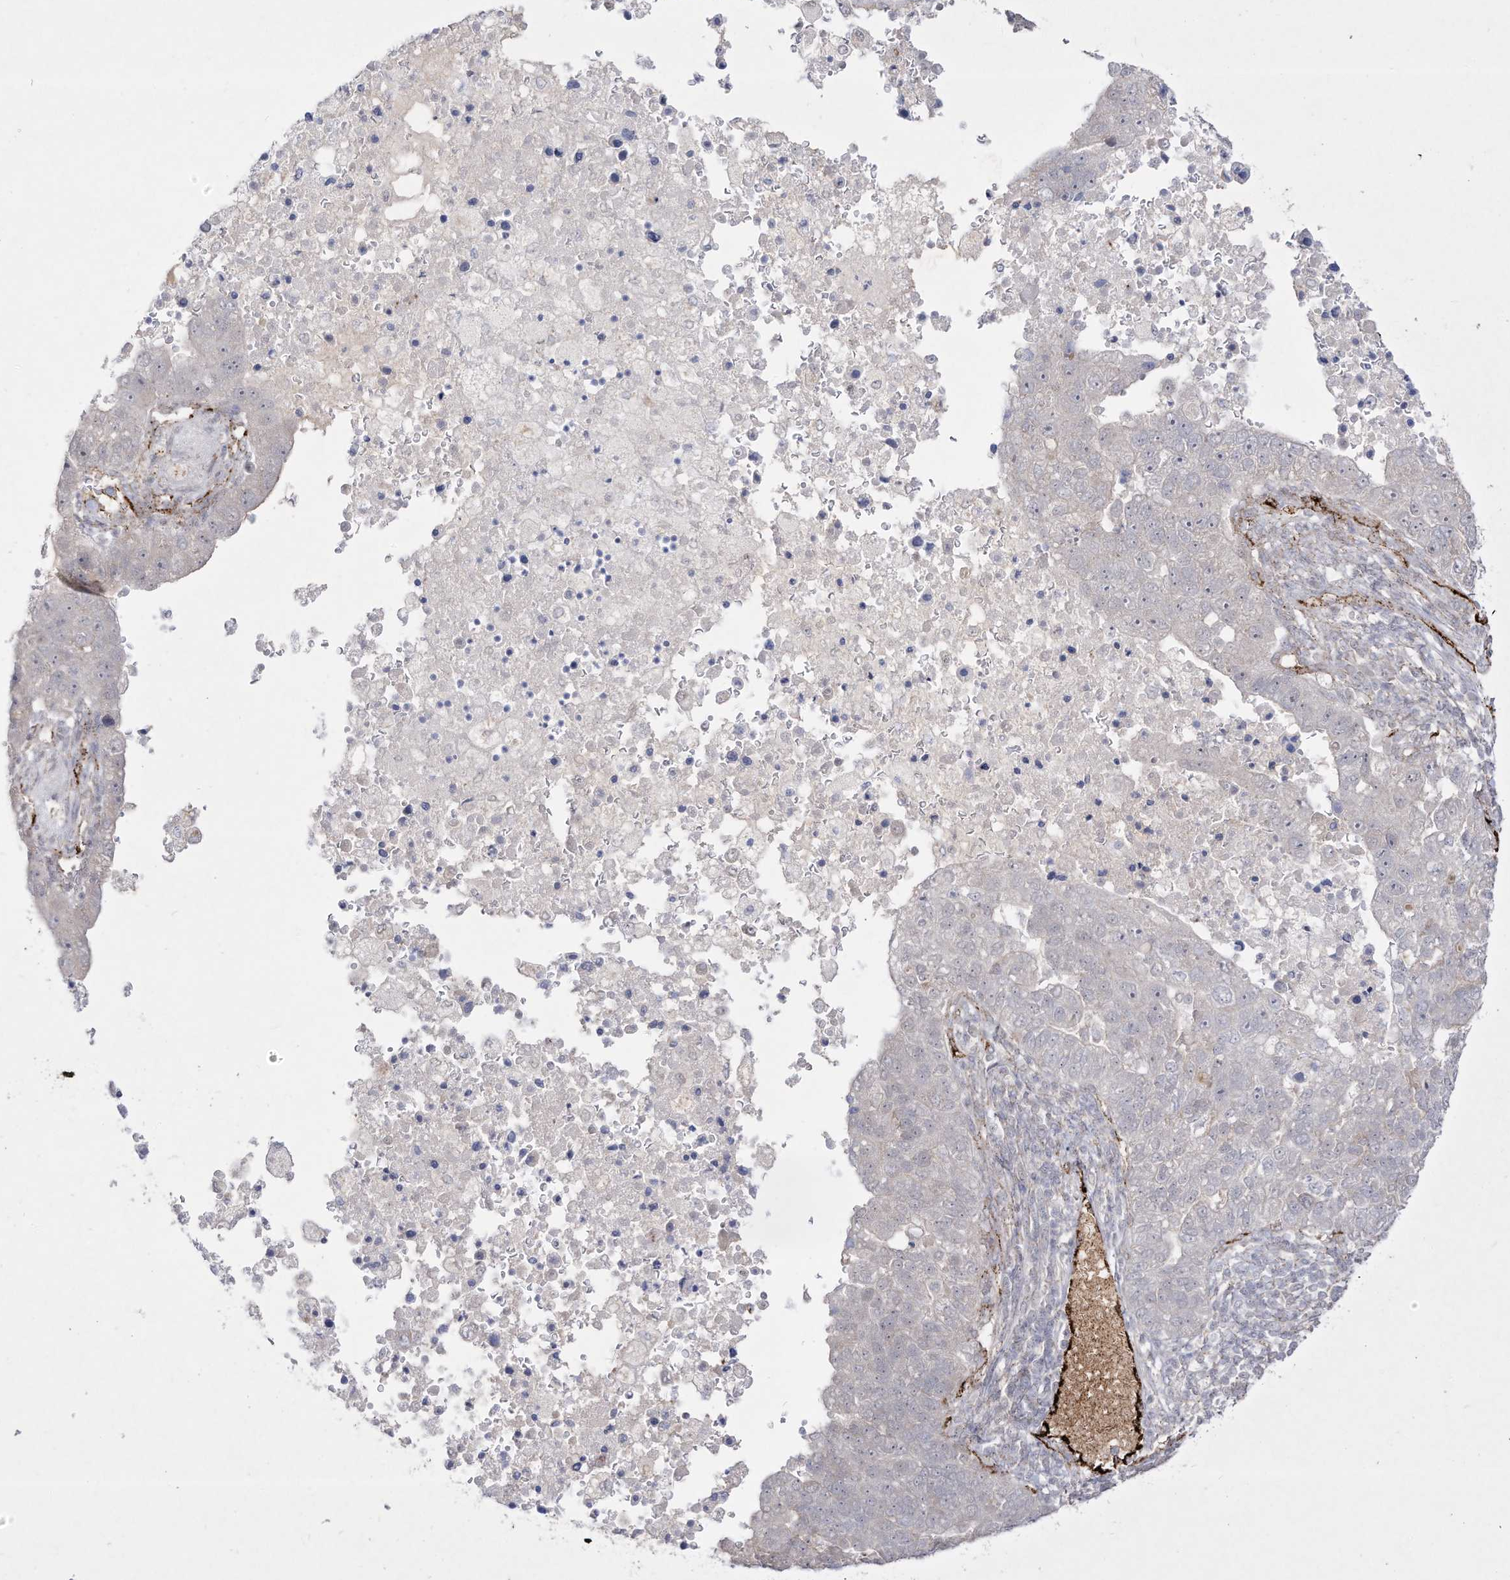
{"staining": {"intensity": "negative", "quantity": "none", "location": "none"}, "tissue": "pancreatic cancer", "cell_type": "Tumor cells", "image_type": "cancer", "snomed": [{"axis": "morphology", "description": "Adenocarcinoma, NOS"}, {"axis": "topography", "description": "Pancreas"}], "caption": "Tumor cells show no significant expression in pancreatic adenocarcinoma.", "gene": "ZGRF1", "patient": {"sex": "female", "age": 61}}